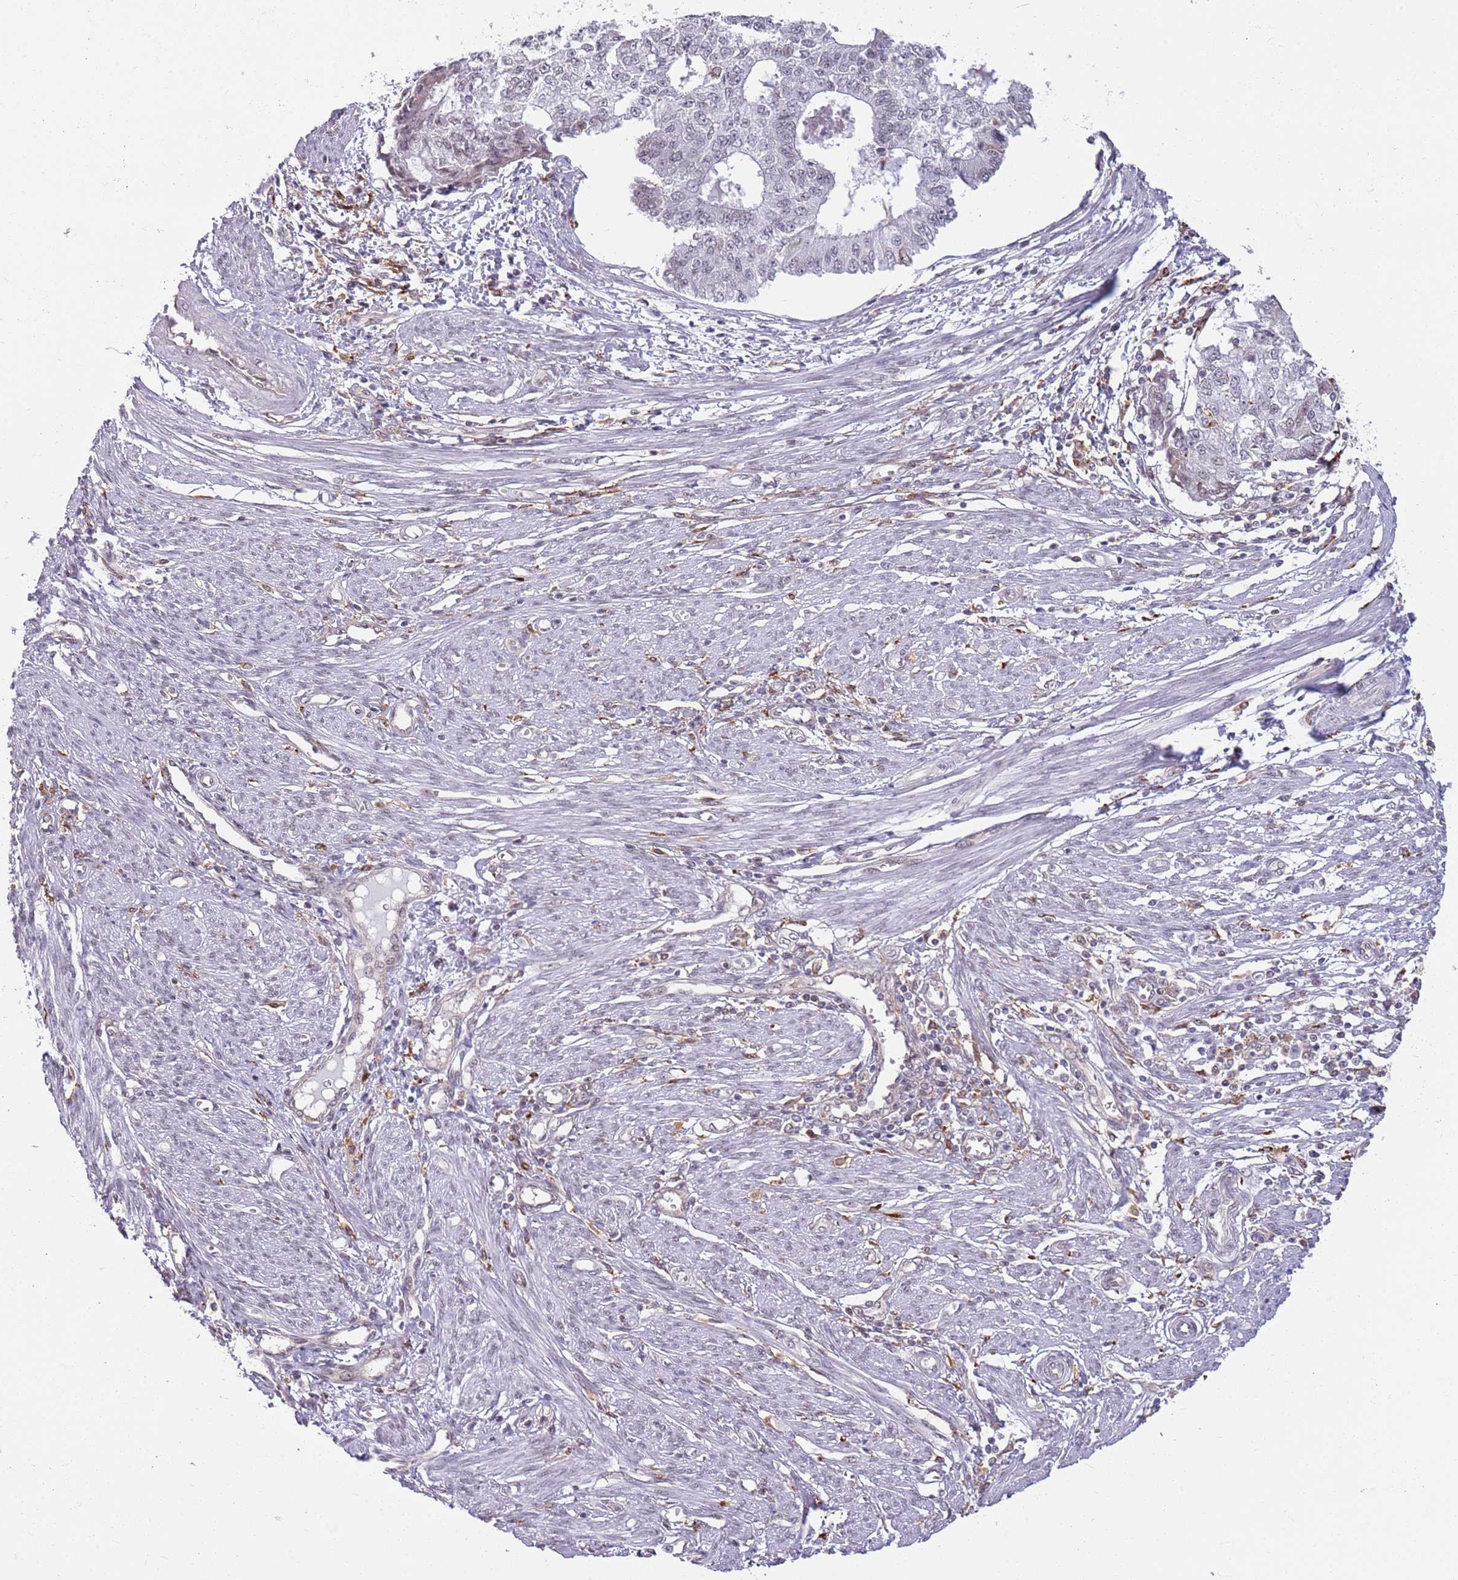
{"staining": {"intensity": "weak", "quantity": "<25%", "location": "nuclear"}, "tissue": "endometrial cancer", "cell_type": "Tumor cells", "image_type": "cancer", "snomed": [{"axis": "morphology", "description": "Adenocarcinoma, NOS"}, {"axis": "topography", "description": "Endometrium"}], "caption": "An image of endometrial cancer (adenocarcinoma) stained for a protein shows no brown staining in tumor cells.", "gene": "DHX32", "patient": {"sex": "female", "age": 56}}